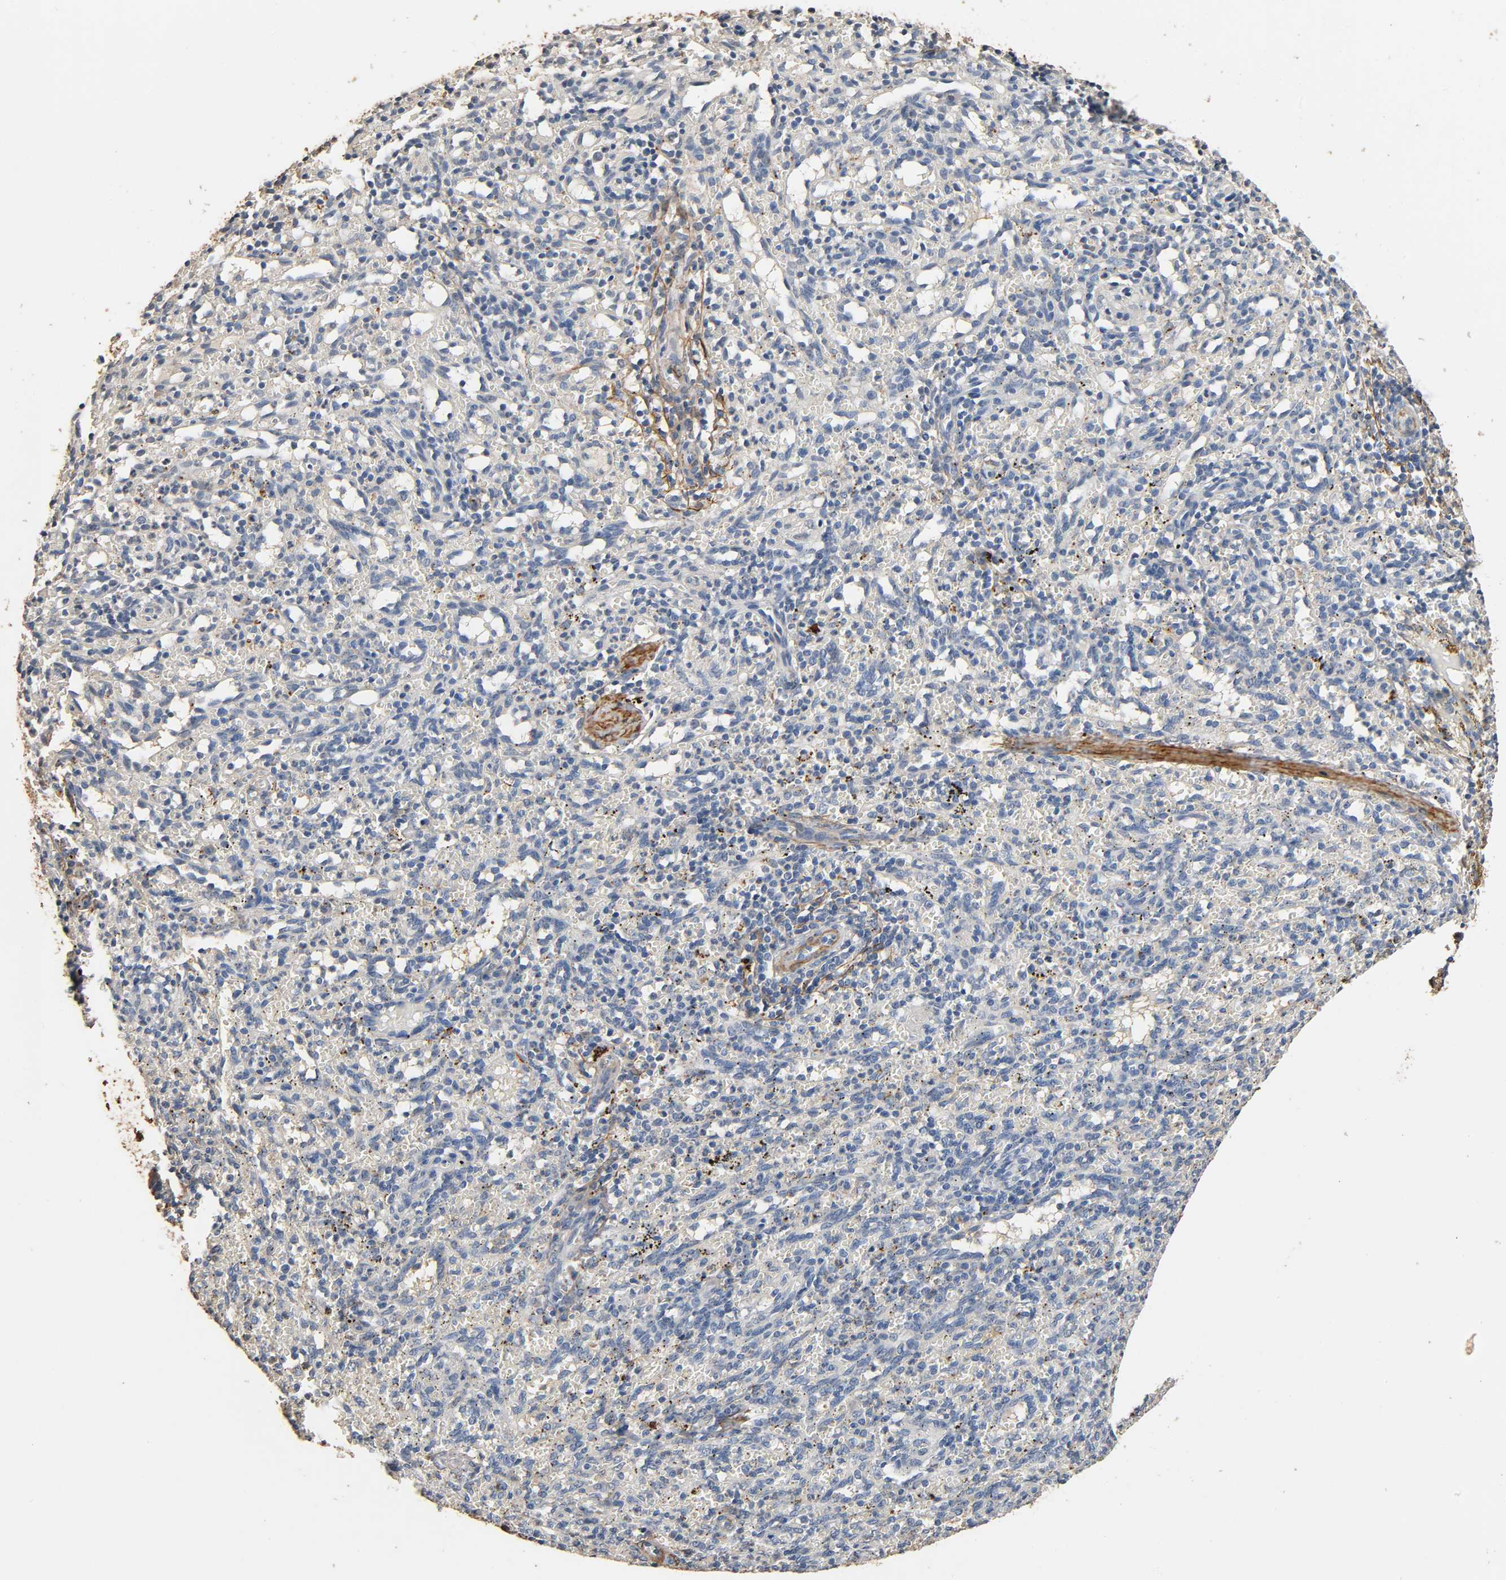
{"staining": {"intensity": "negative", "quantity": "none", "location": "none"}, "tissue": "spleen", "cell_type": "Cells in red pulp", "image_type": "normal", "snomed": [{"axis": "morphology", "description": "Normal tissue, NOS"}, {"axis": "topography", "description": "Spleen"}], "caption": "This is an IHC image of benign spleen. There is no staining in cells in red pulp.", "gene": "GSTA1", "patient": {"sex": "female", "age": 10}}